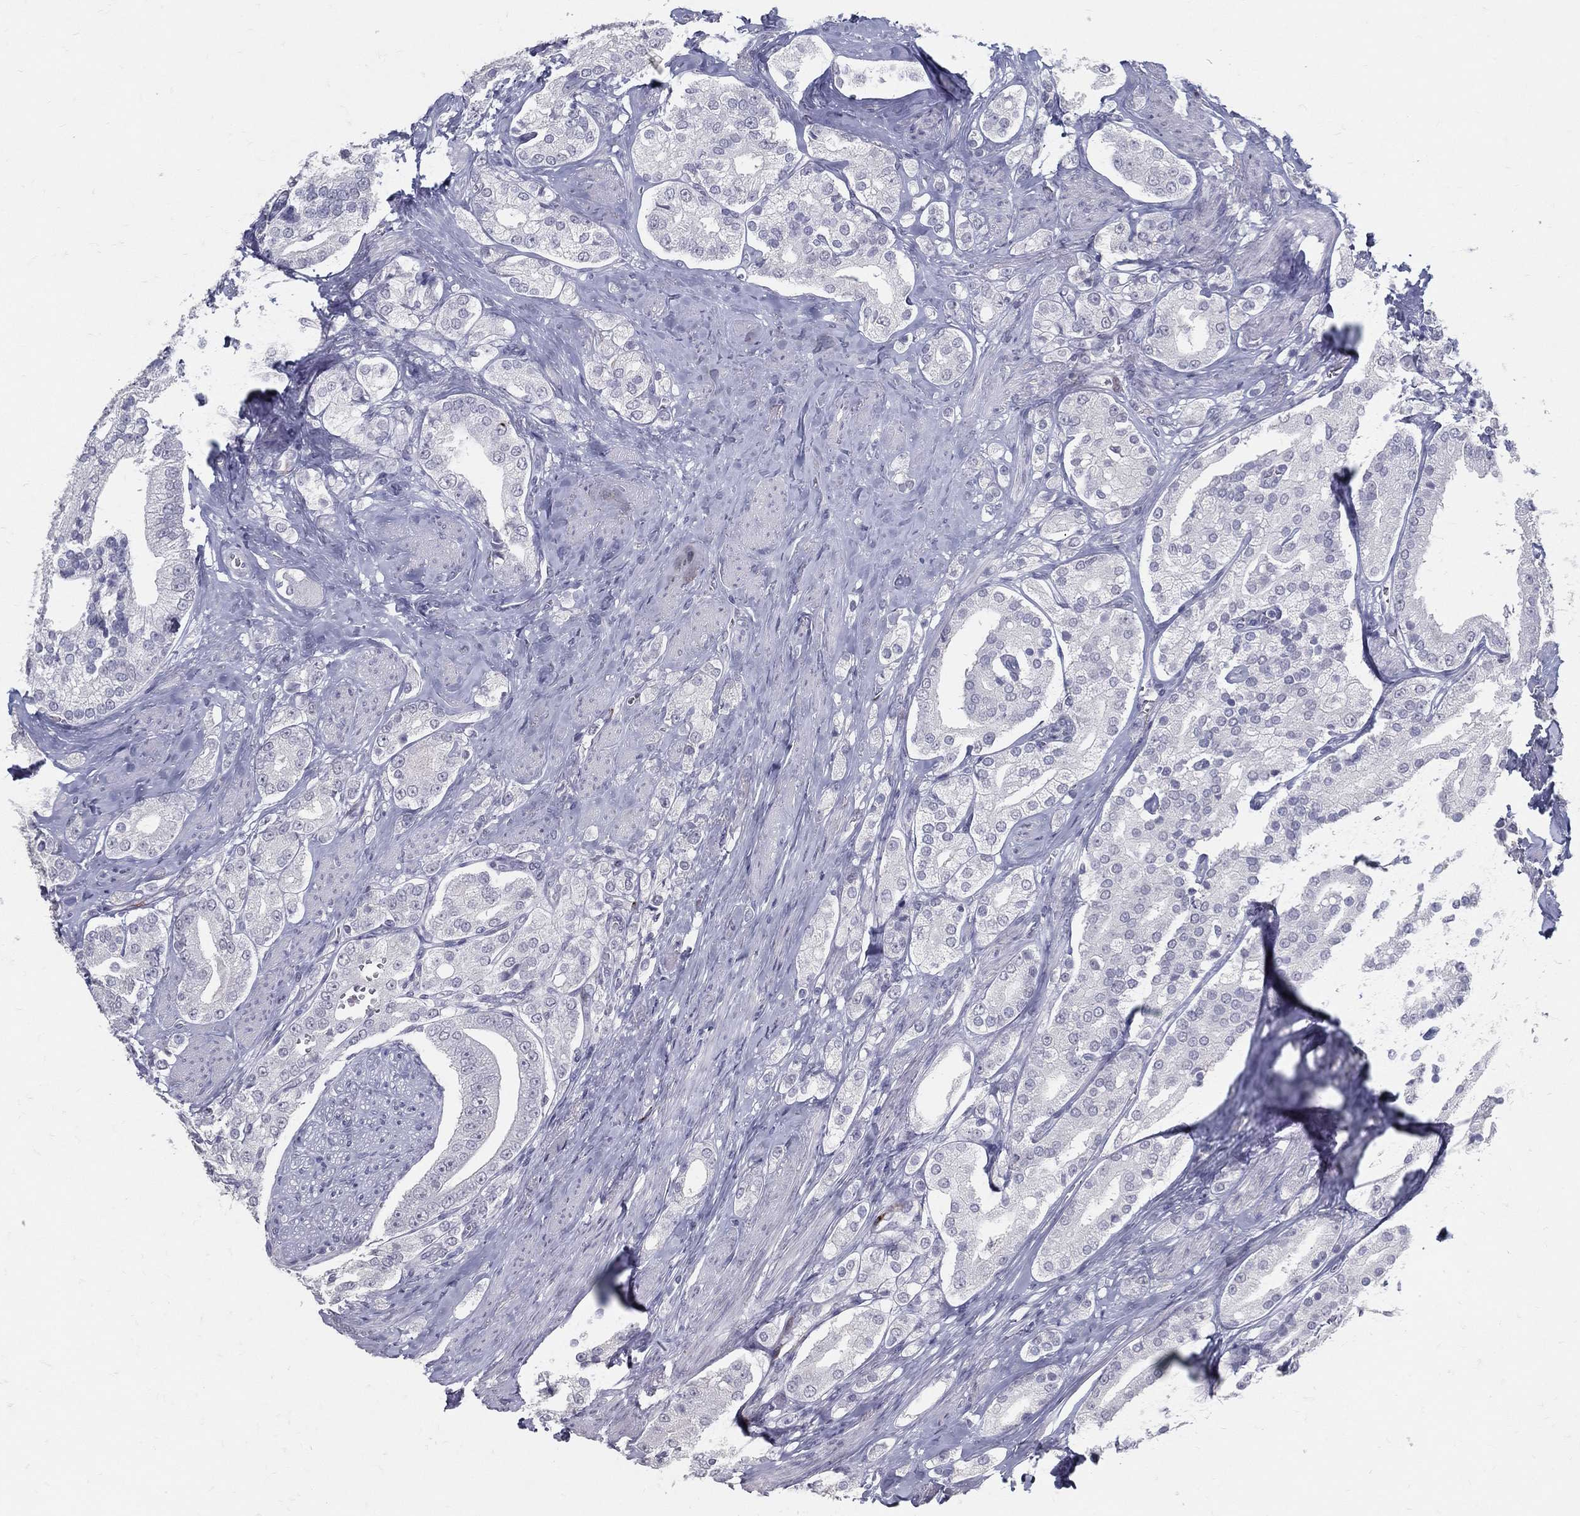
{"staining": {"intensity": "negative", "quantity": "none", "location": "none"}, "tissue": "prostate cancer", "cell_type": "Tumor cells", "image_type": "cancer", "snomed": [{"axis": "morphology", "description": "Adenocarcinoma, NOS"}, {"axis": "topography", "description": "Prostate and seminal vesicle, NOS"}, {"axis": "topography", "description": "Prostate"}], "caption": "There is no significant expression in tumor cells of prostate cancer (adenocarcinoma). (DAB (3,3'-diaminobenzidine) immunohistochemistry (IHC) with hematoxylin counter stain).", "gene": "ACE2", "patient": {"sex": "male", "age": 67}}